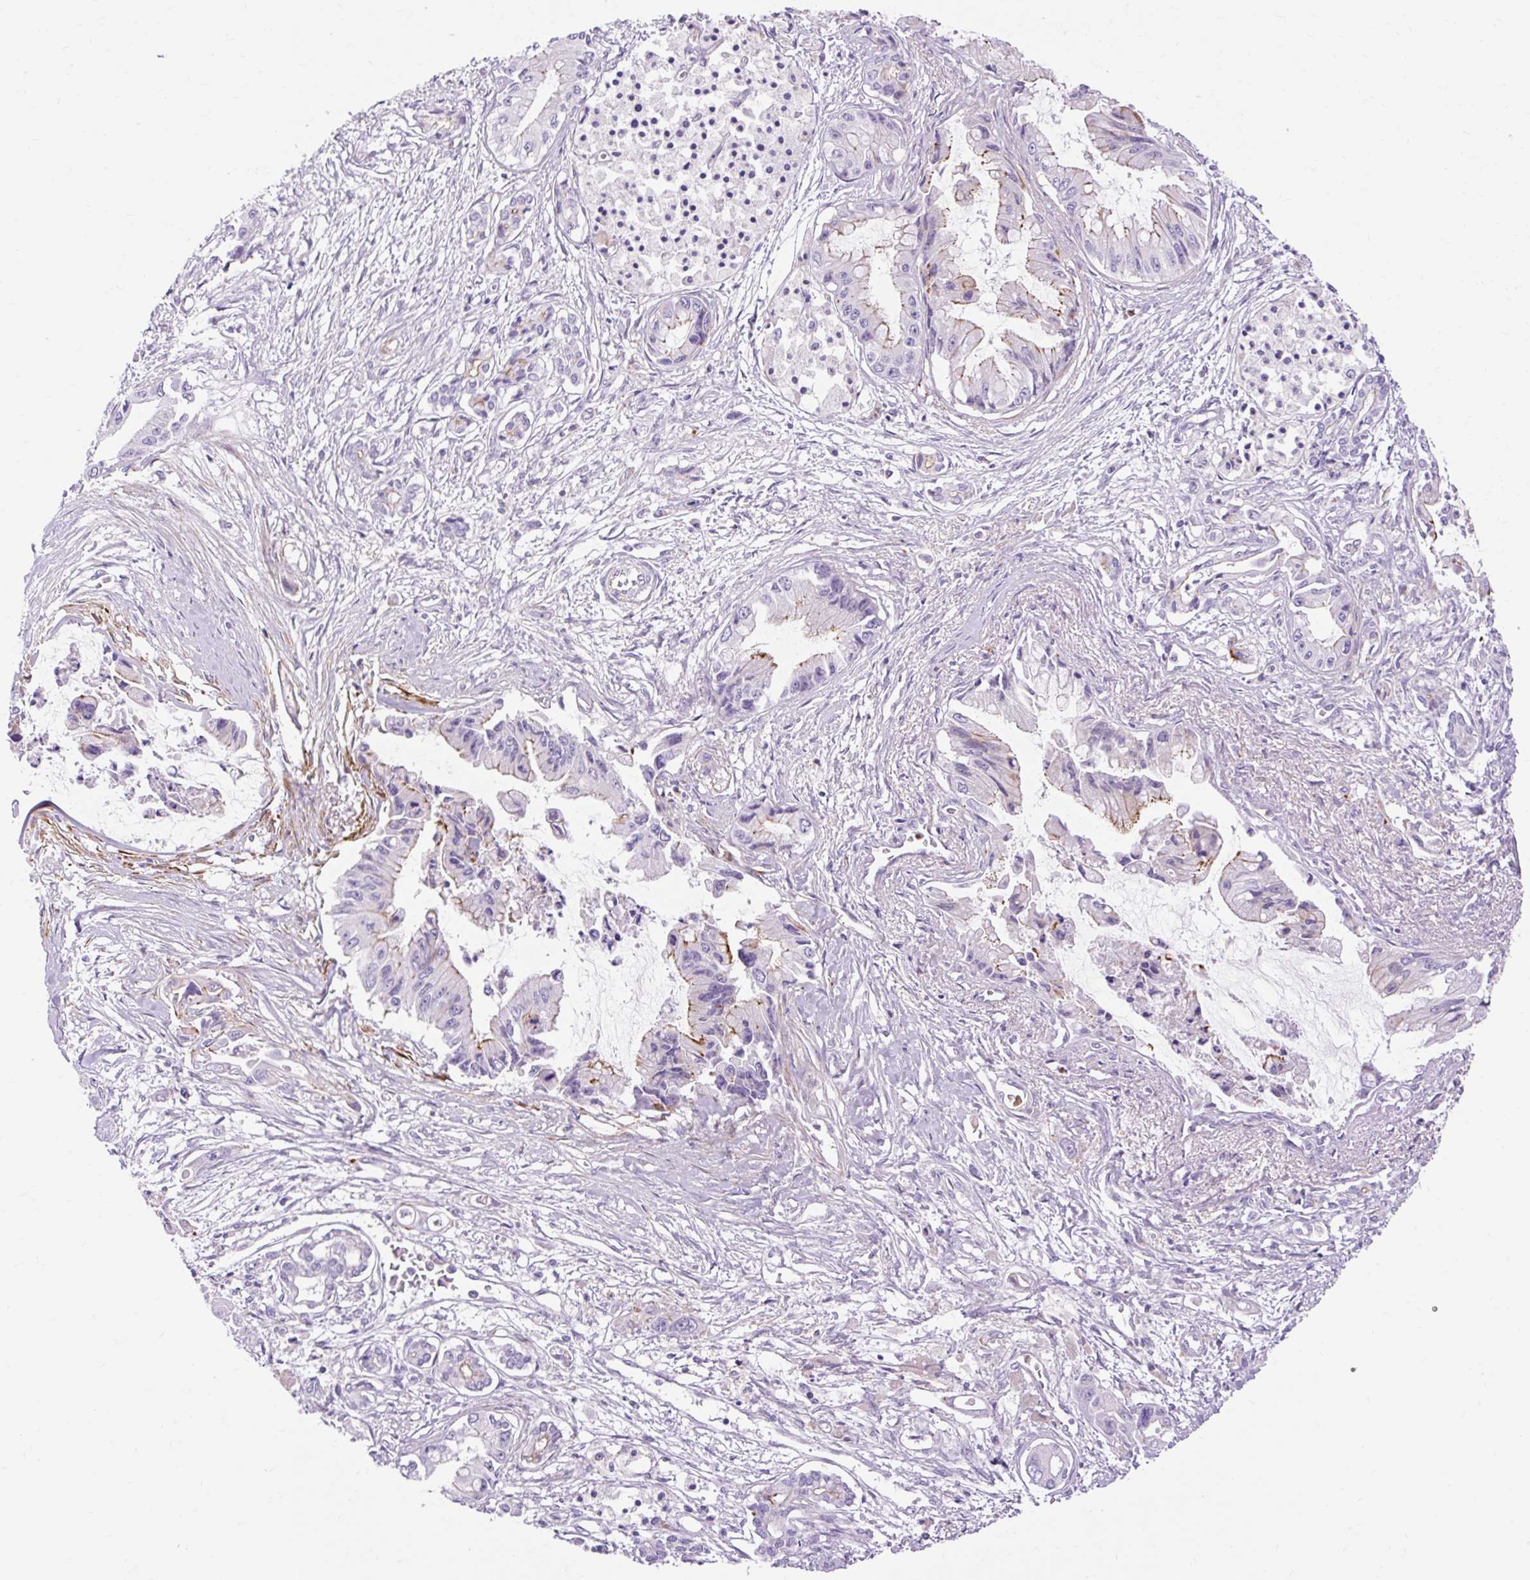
{"staining": {"intensity": "negative", "quantity": "none", "location": "none"}, "tissue": "pancreatic cancer", "cell_type": "Tumor cells", "image_type": "cancer", "snomed": [{"axis": "morphology", "description": "Adenocarcinoma, NOS"}, {"axis": "topography", "description": "Pancreas"}], "caption": "Tumor cells show no significant protein expression in adenocarcinoma (pancreatic).", "gene": "CORO7-PAM16", "patient": {"sex": "male", "age": 84}}